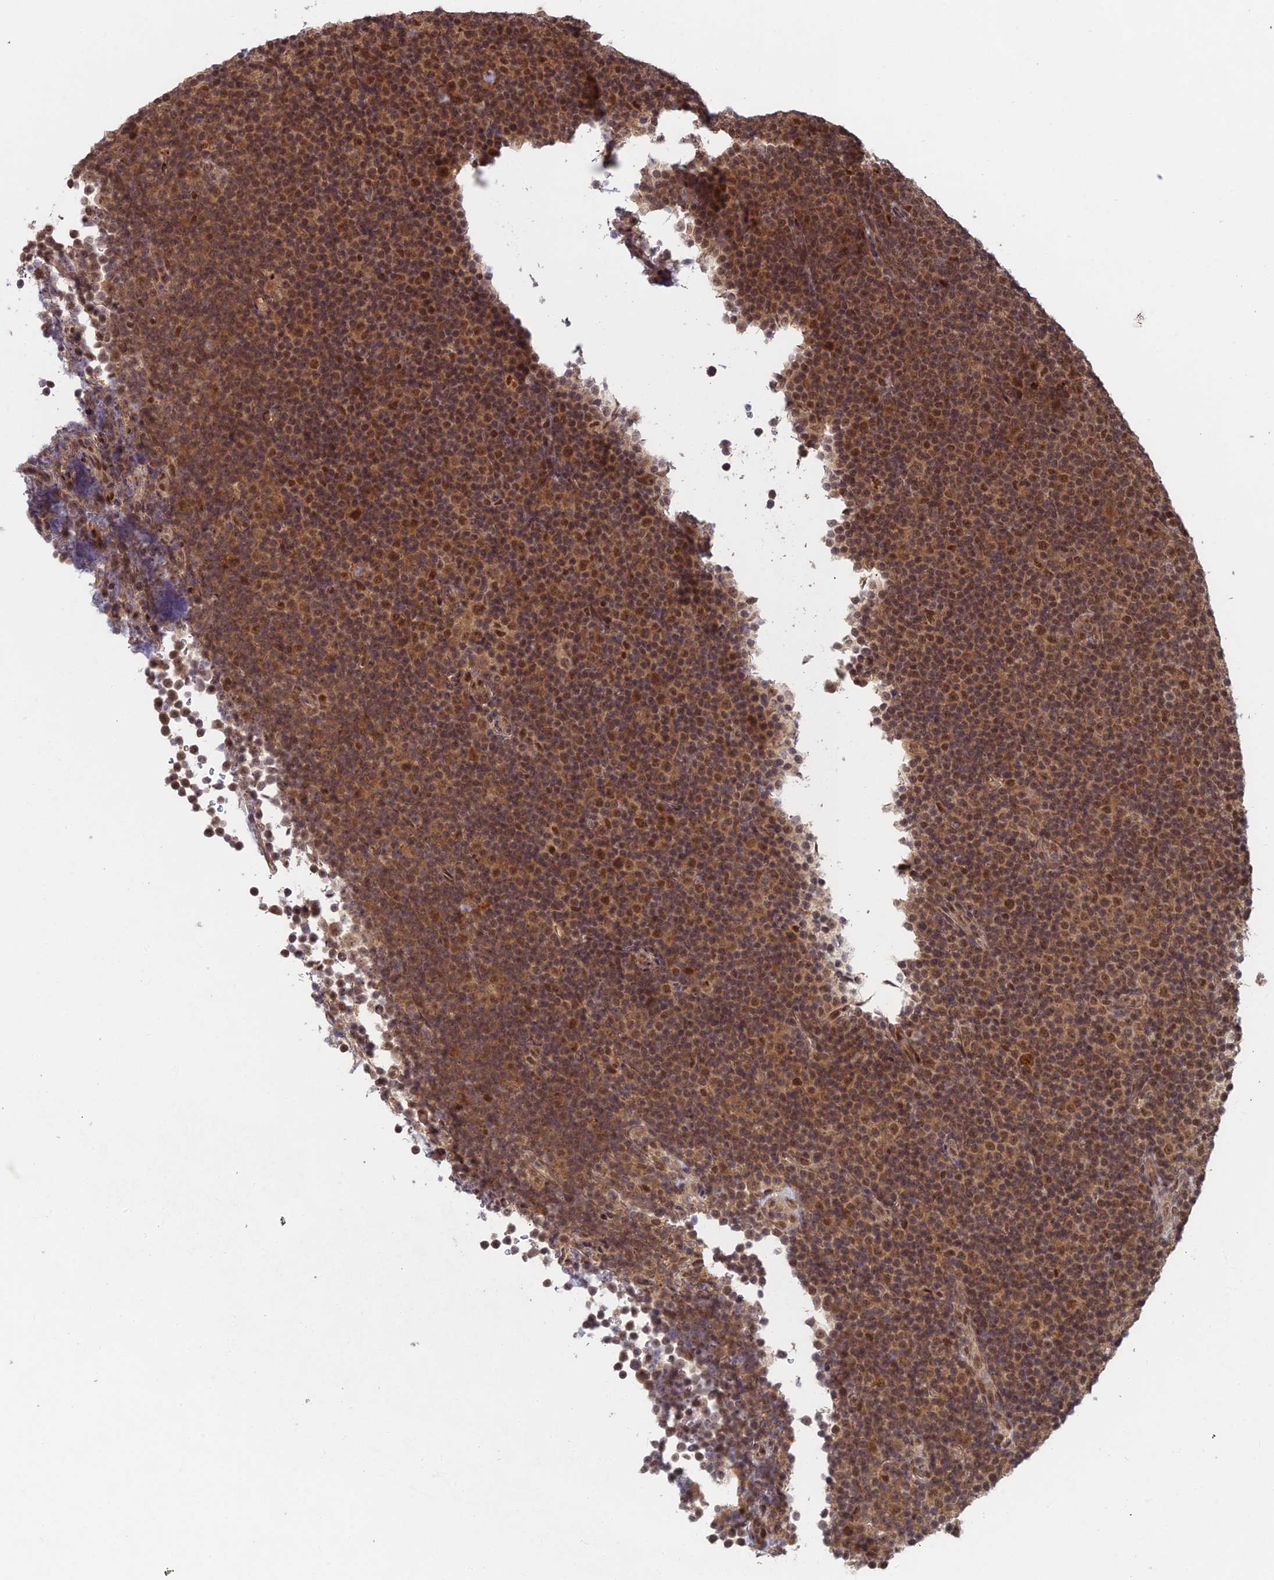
{"staining": {"intensity": "moderate", "quantity": ">75%", "location": "nuclear"}, "tissue": "lymphoma", "cell_type": "Tumor cells", "image_type": "cancer", "snomed": [{"axis": "morphology", "description": "Malignant lymphoma, non-Hodgkin's type, Low grade"}, {"axis": "topography", "description": "Lymph node"}], "caption": "This micrograph demonstrates immunohistochemistry staining of lymphoma, with medium moderate nuclear staining in about >75% of tumor cells.", "gene": "RANBP3", "patient": {"sex": "female", "age": 67}}